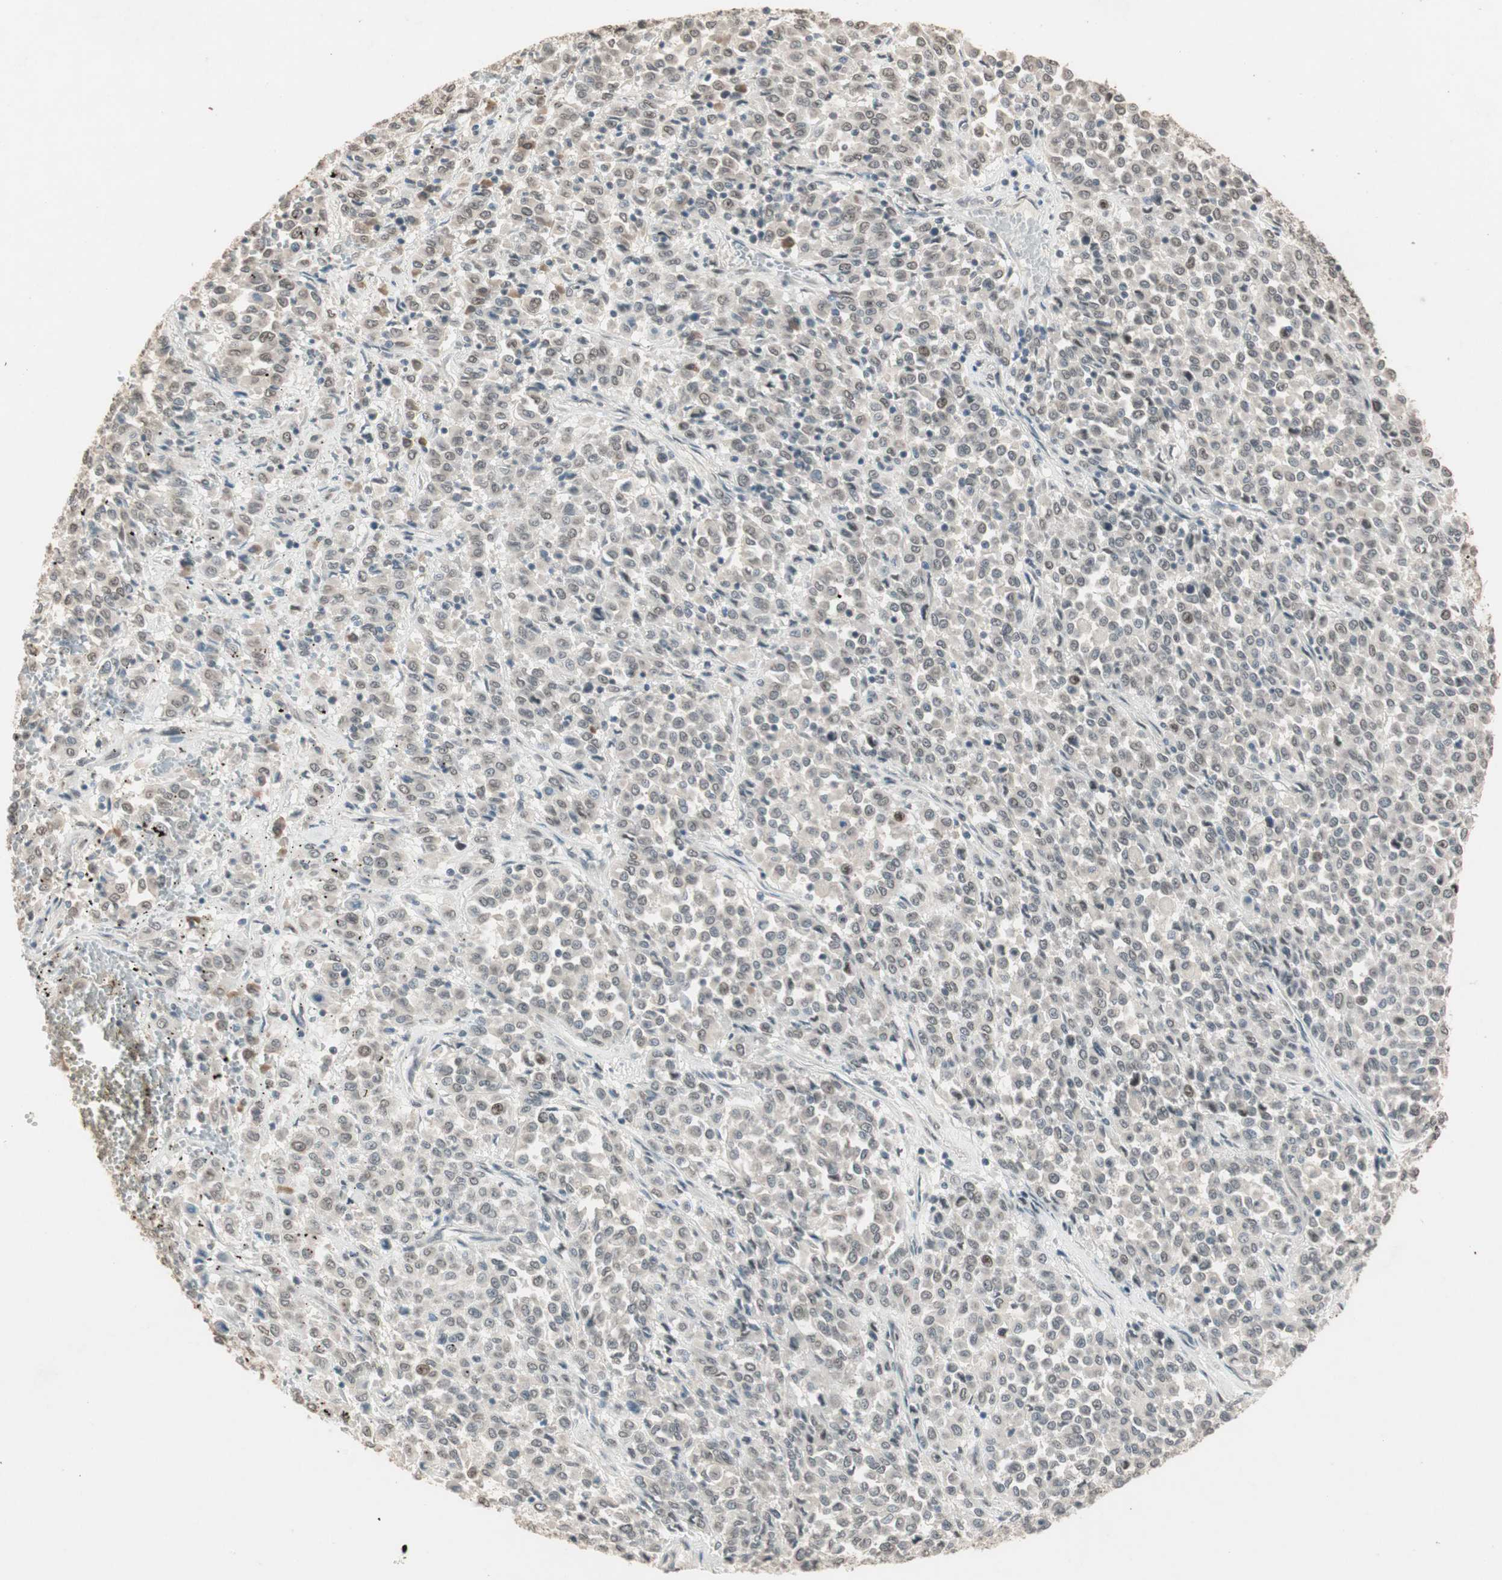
{"staining": {"intensity": "moderate", "quantity": "<25%", "location": "nuclear"}, "tissue": "melanoma", "cell_type": "Tumor cells", "image_type": "cancer", "snomed": [{"axis": "morphology", "description": "Malignant melanoma, Metastatic site"}, {"axis": "topography", "description": "Pancreas"}], "caption": "The image shows a brown stain indicating the presence of a protein in the nuclear of tumor cells in malignant melanoma (metastatic site).", "gene": "ETV4", "patient": {"sex": "female", "age": 30}}